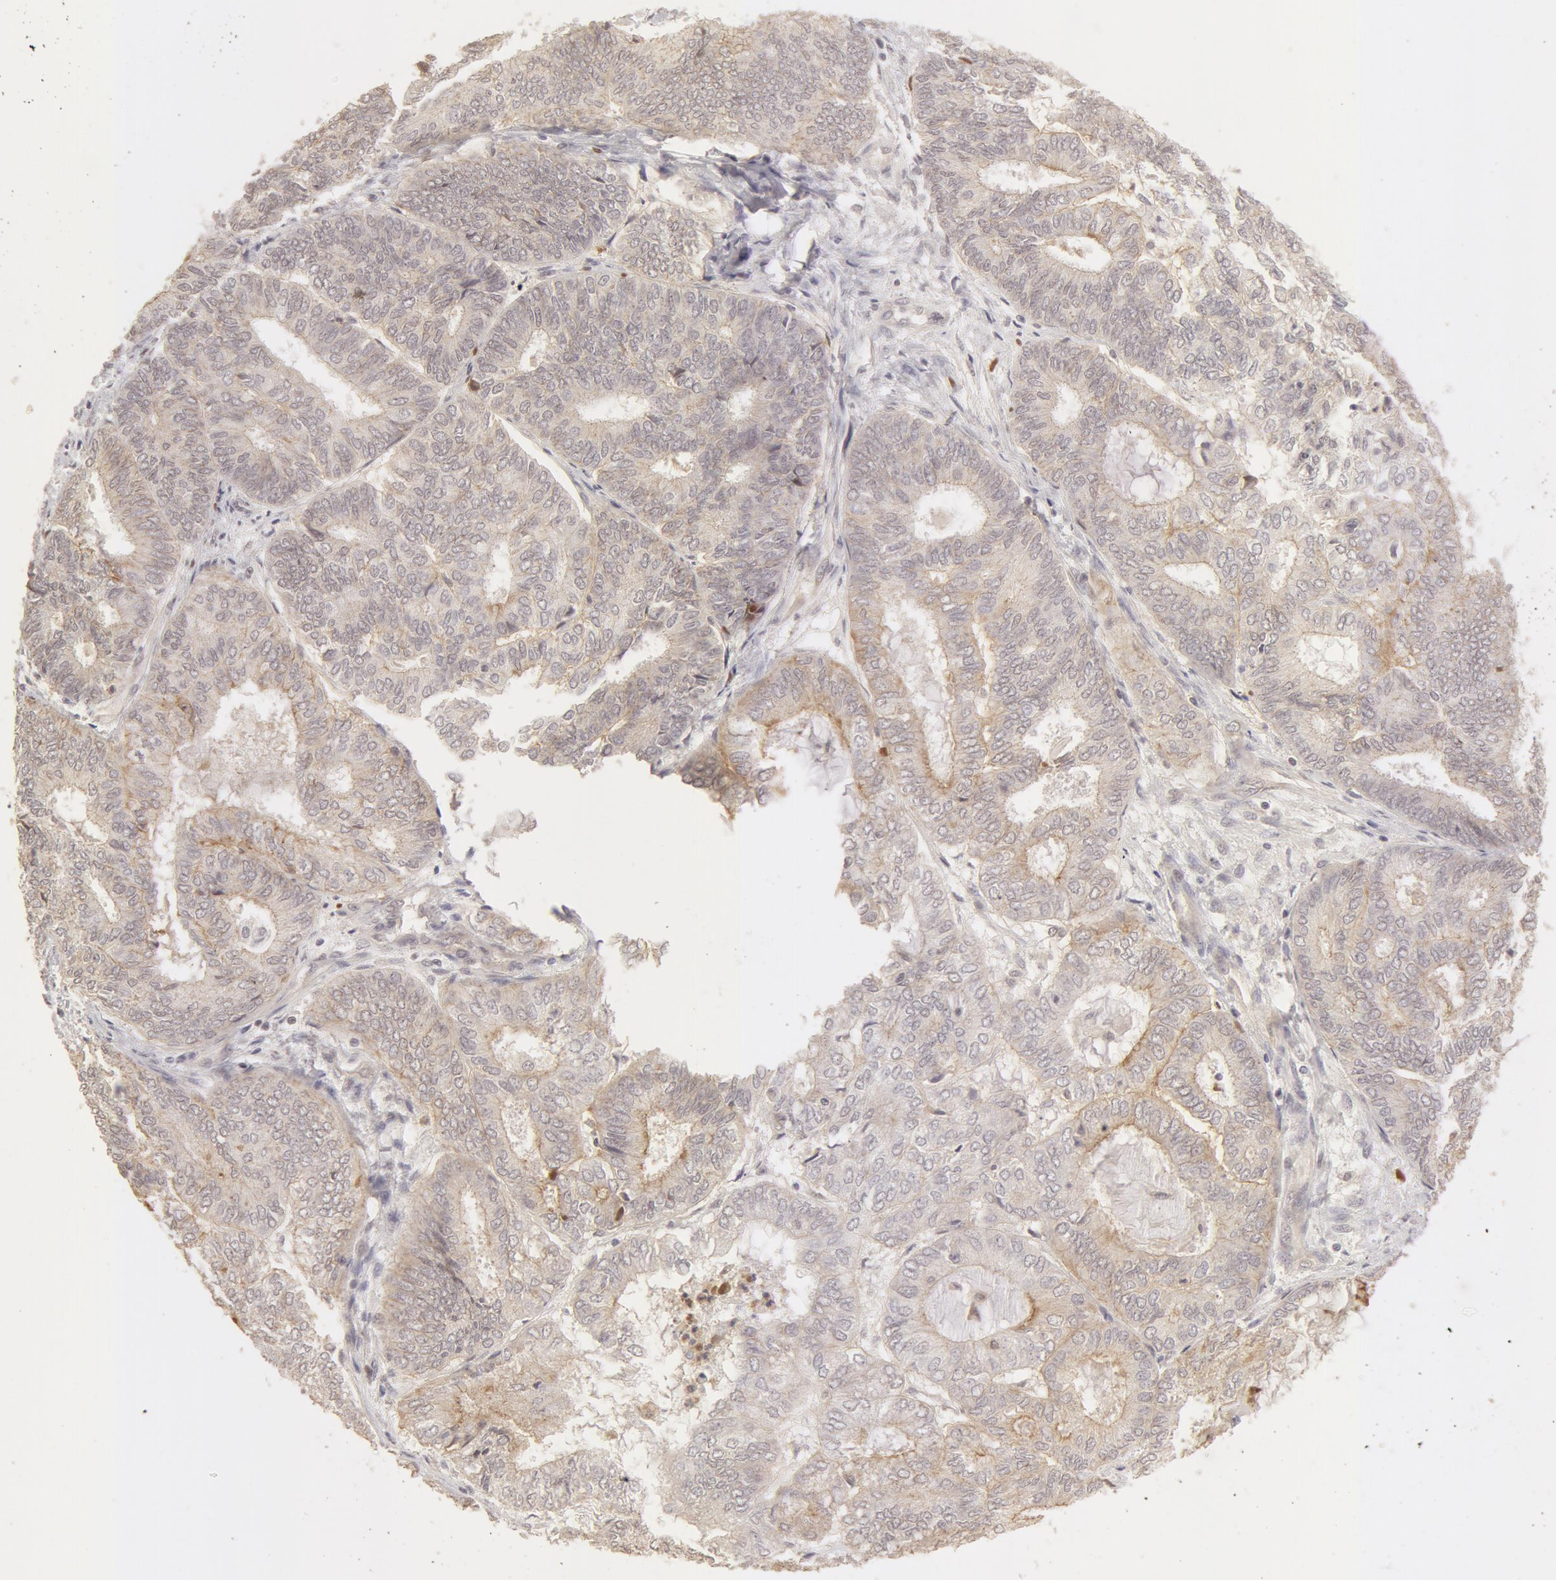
{"staining": {"intensity": "weak", "quantity": ">75%", "location": "cytoplasmic/membranous"}, "tissue": "endometrial cancer", "cell_type": "Tumor cells", "image_type": "cancer", "snomed": [{"axis": "morphology", "description": "Adenocarcinoma, NOS"}, {"axis": "topography", "description": "Endometrium"}], "caption": "Protein expression analysis of human endometrial adenocarcinoma reveals weak cytoplasmic/membranous expression in about >75% of tumor cells.", "gene": "ADAM10", "patient": {"sex": "female", "age": 59}}